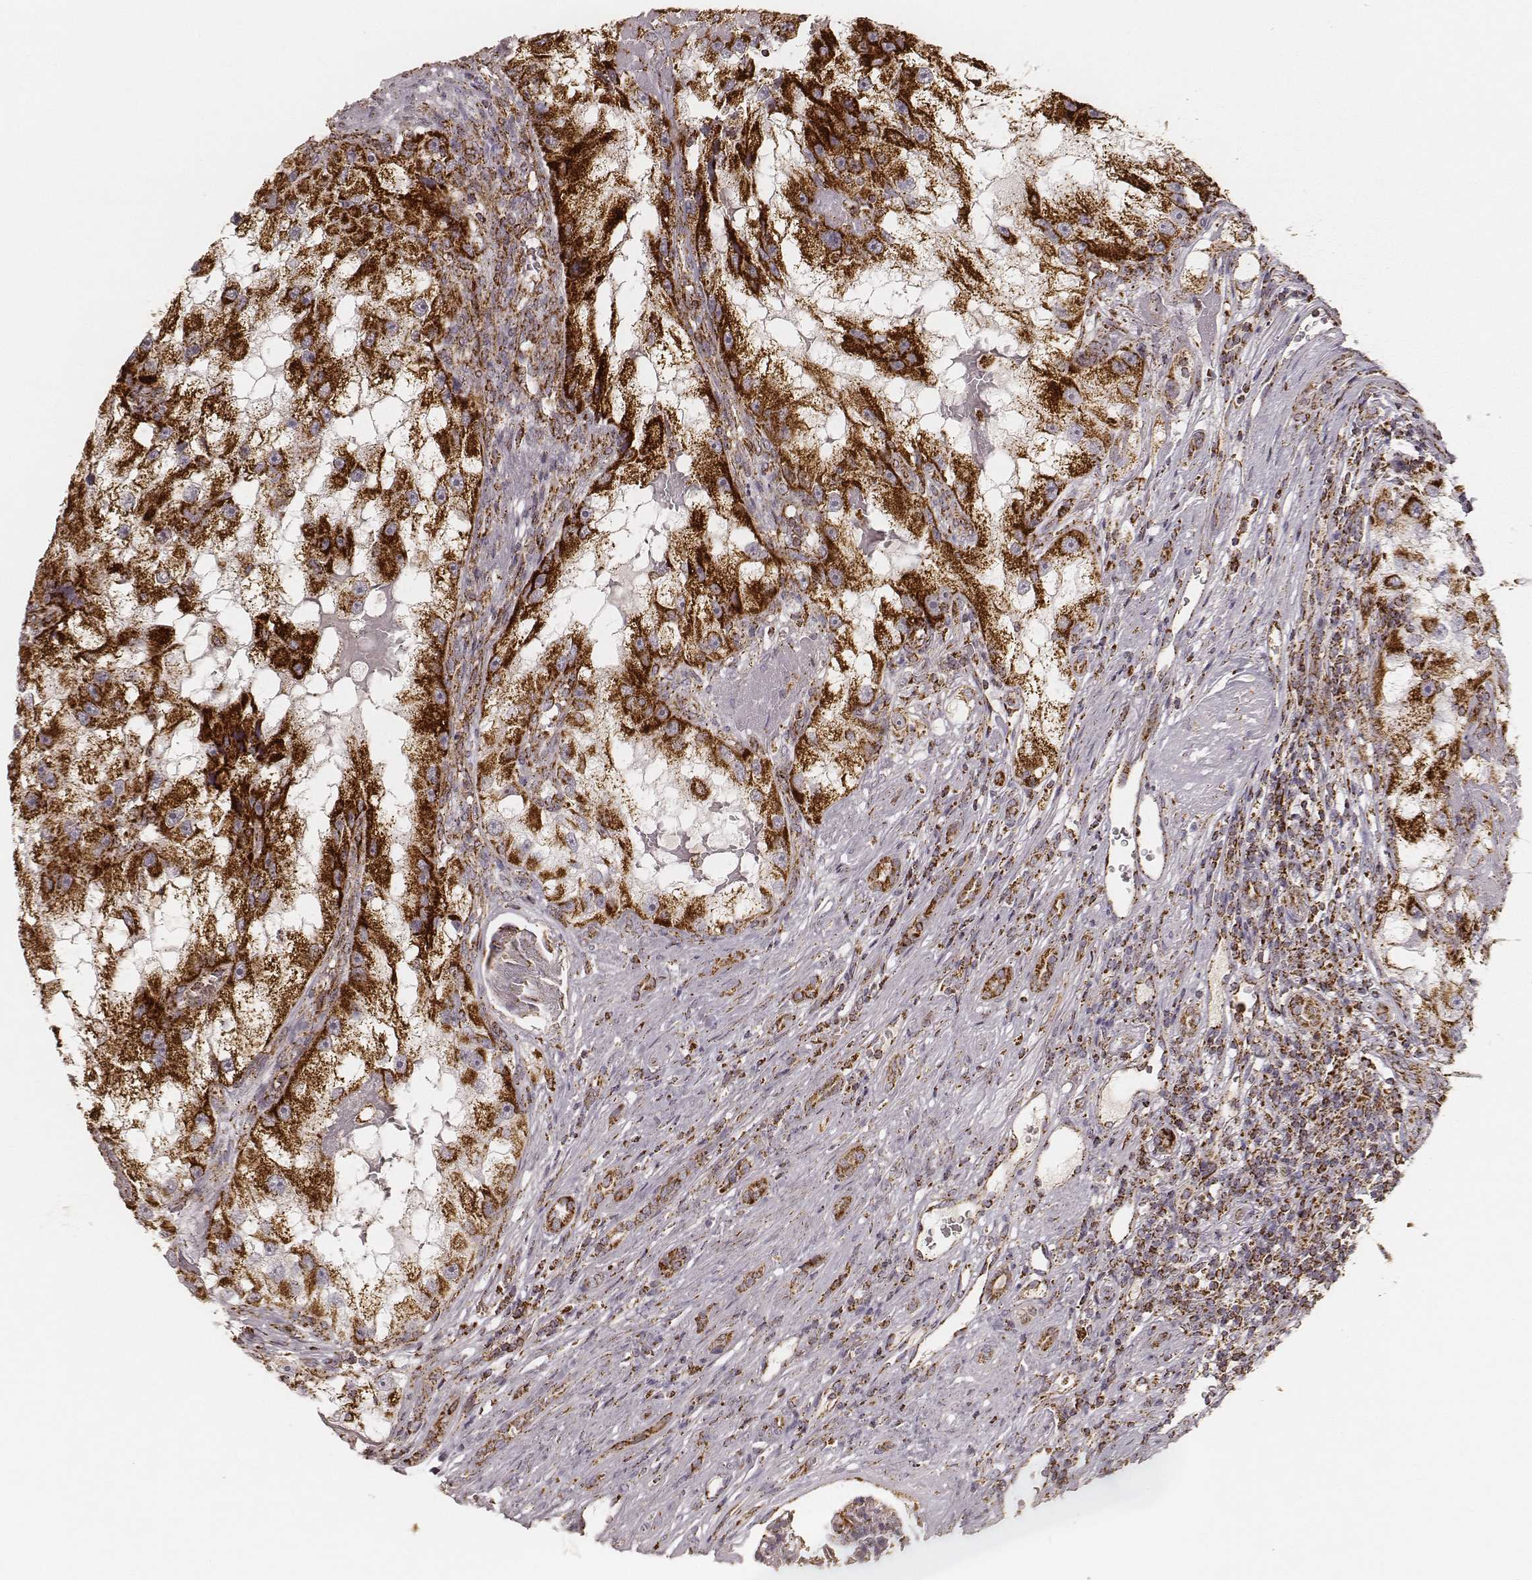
{"staining": {"intensity": "strong", "quantity": ">75%", "location": "cytoplasmic/membranous"}, "tissue": "renal cancer", "cell_type": "Tumor cells", "image_type": "cancer", "snomed": [{"axis": "morphology", "description": "Adenocarcinoma, NOS"}, {"axis": "topography", "description": "Kidney"}], "caption": "Protein positivity by immunohistochemistry (IHC) exhibits strong cytoplasmic/membranous staining in about >75% of tumor cells in adenocarcinoma (renal). (DAB (3,3'-diaminobenzidine) IHC with brightfield microscopy, high magnification).", "gene": "CS", "patient": {"sex": "male", "age": 63}}